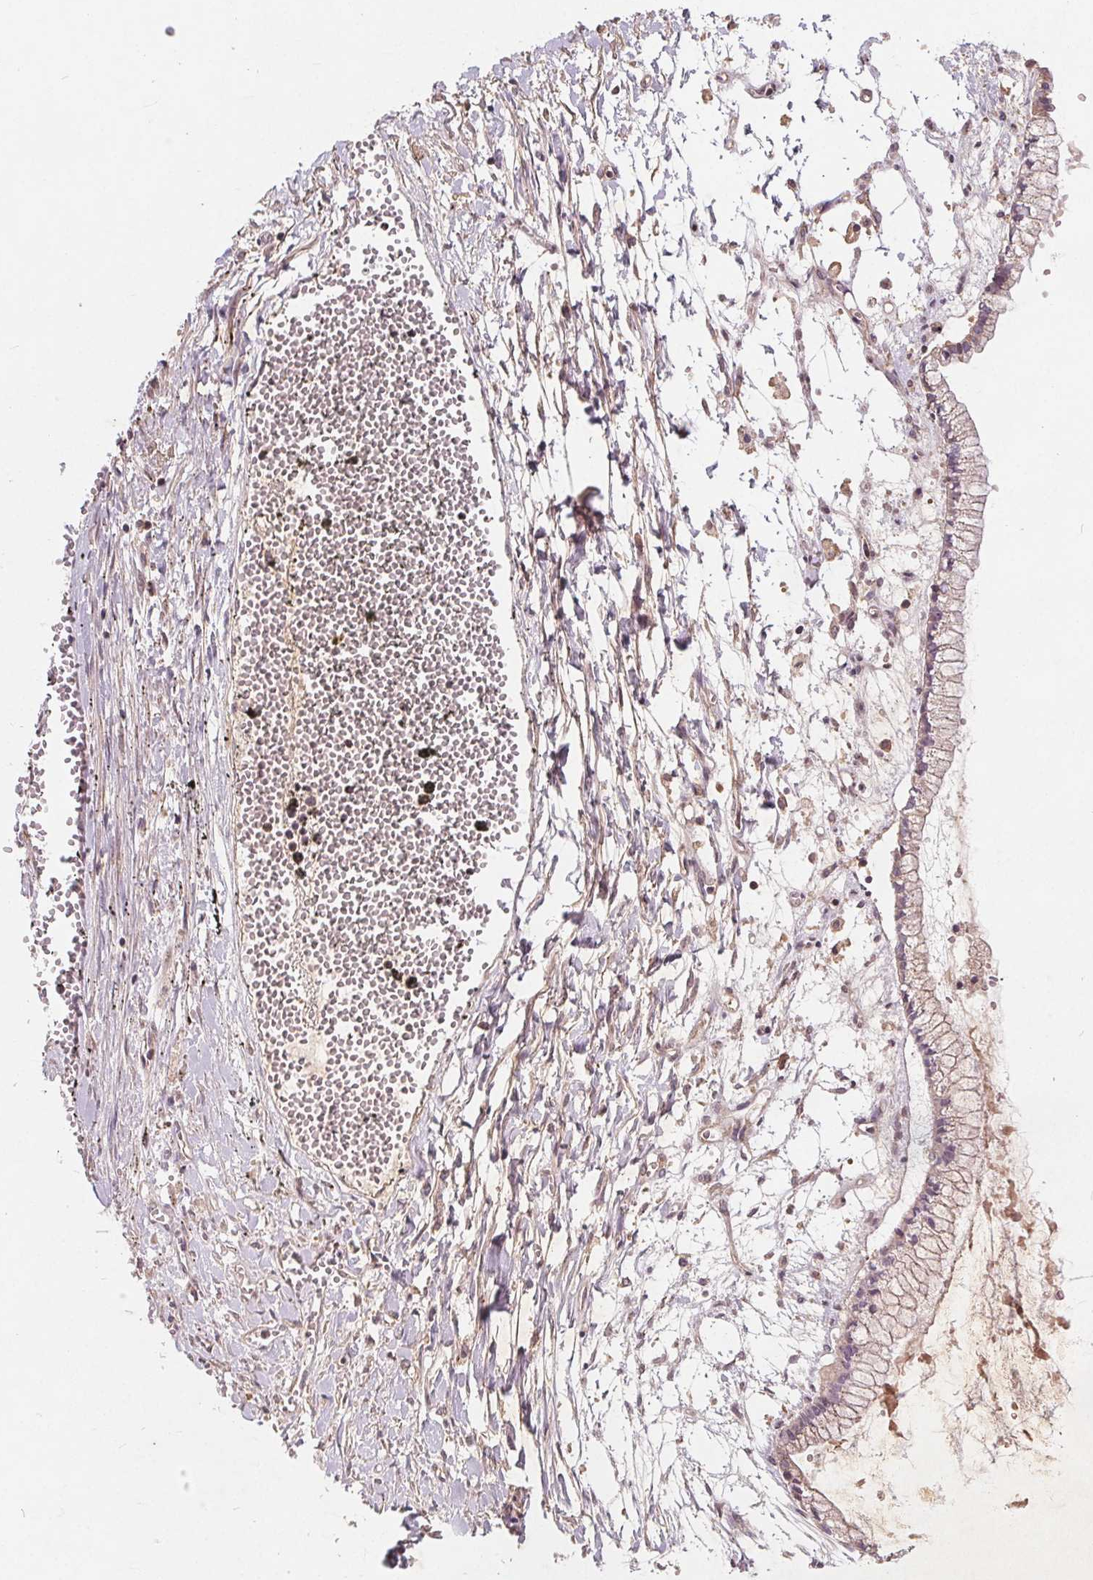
{"staining": {"intensity": "weak", "quantity": "<25%", "location": "cytoplasmic/membranous"}, "tissue": "ovarian cancer", "cell_type": "Tumor cells", "image_type": "cancer", "snomed": [{"axis": "morphology", "description": "Cystadenocarcinoma, mucinous, NOS"}, {"axis": "topography", "description": "Ovary"}], "caption": "Tumor cells are negative for brown protein staining in mucinous cystadenocarcinoma (ovarian).", "gene": "CSNK1G2", "patient": {"sex": "female", "age": 67}}